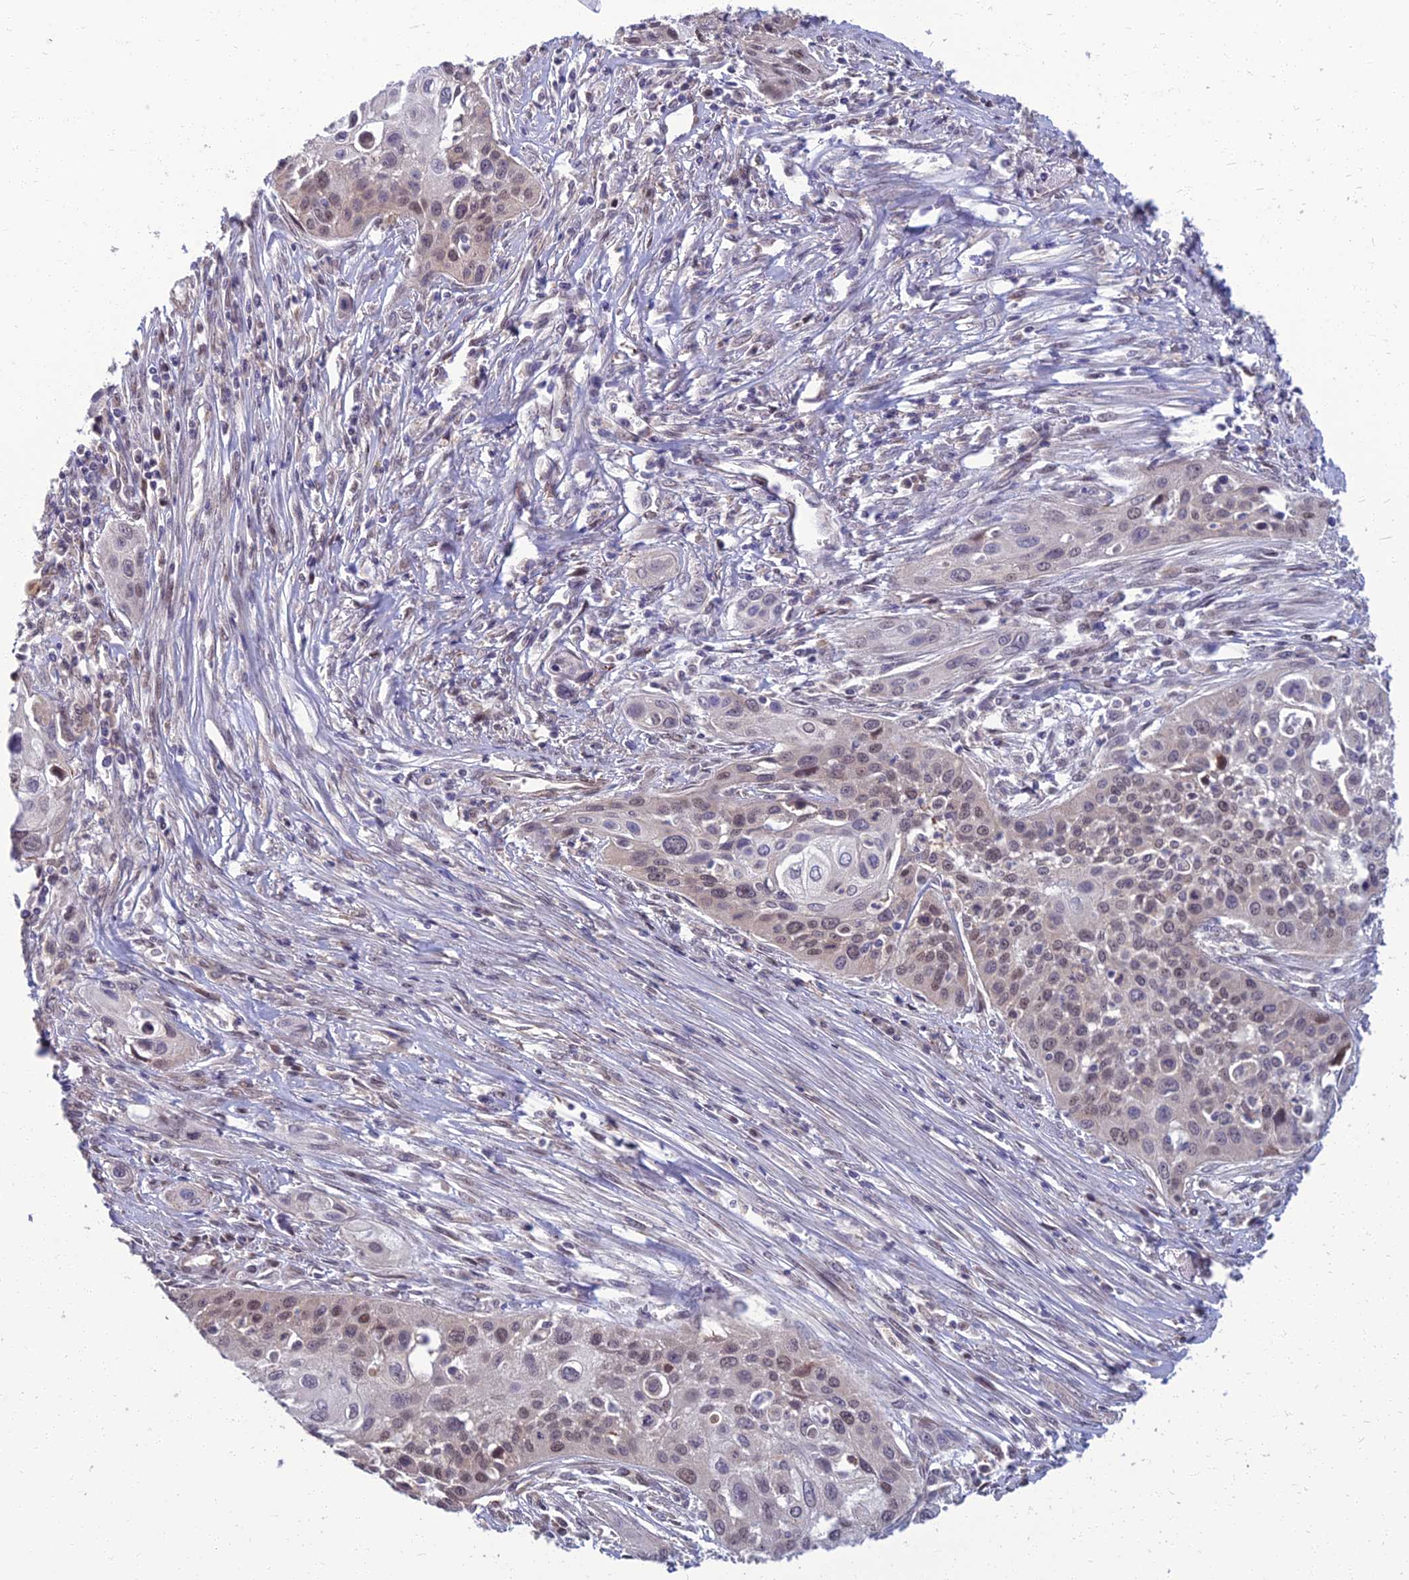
{"staining": {"intensity": "moderate", "quantity": "25%-75%", "location": "nuclear"}, "tissue": "cervical cancer", "cell_type": "Tumor cells", "image_type": "cancer", "snomed": [{"axis": "morphology", "description": "Squamous cell carcinoma, NOS"}, {"axis": "topography", "description": "Cervix"}], "caption": "A medium amount of moderate nuclear positivity is present in approximately 25%-75% of tumor cells in cervical cancer tissue.", "gene": "NR4A3", "patient": {"sex": "female", "age": 34}}